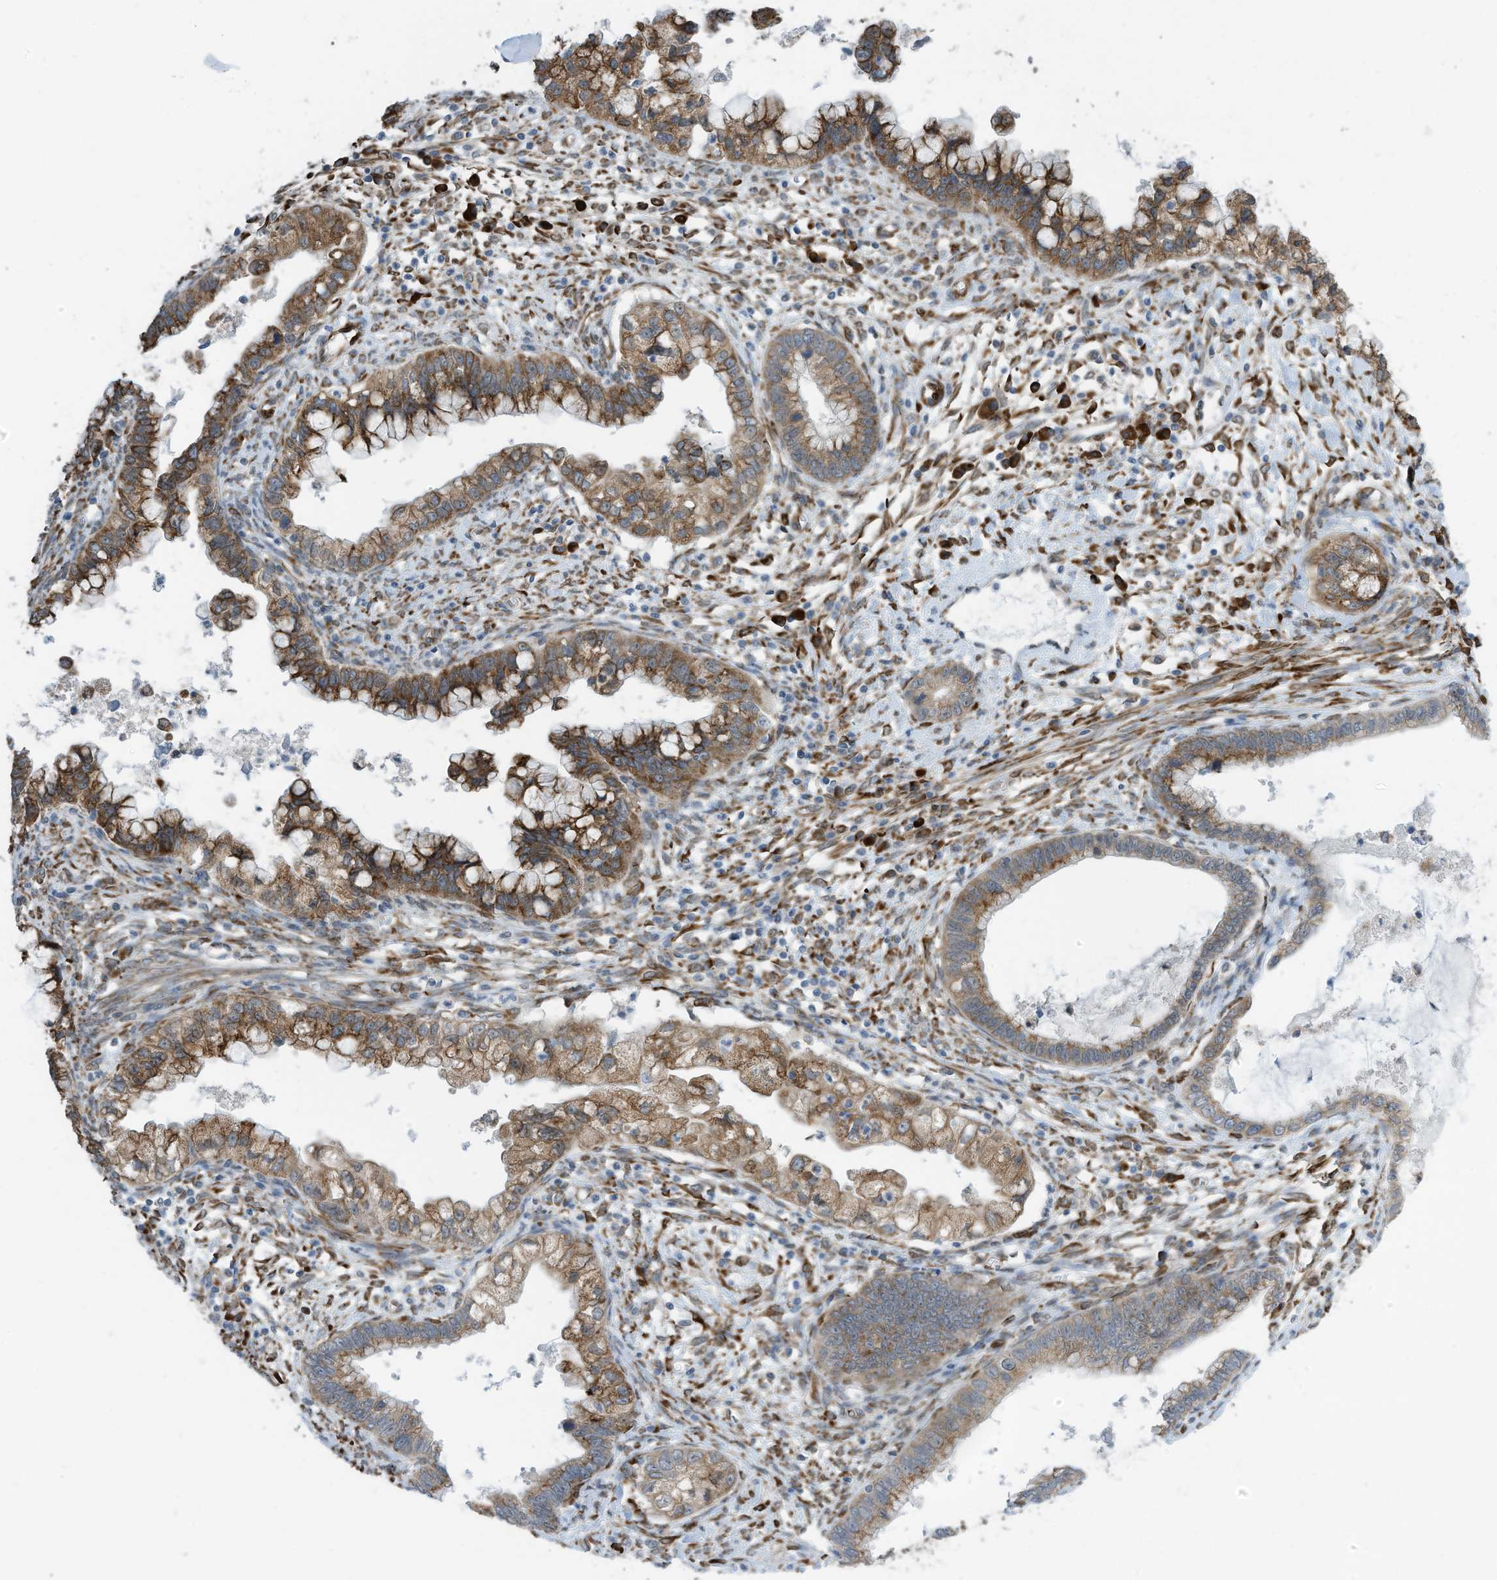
{"staining": {"intensity": "moderate", "quantity": ">75%", "location": "cytoplasmic/membranous"}, "tissue": "cervical cancer", "cell_type": "Tumor cells", "image_type": "cancer", "snomed": [{"axis": "morphology", "description": "Adenocarcinoma, NOS"}, {"axis": "topography", "description": "Cervix"}], "caption": "There is medium levels of moderate cytoplasmic/membranous positivity in tumor cells of cervical cancer (adenocarcinoma), as demonstrated by immunohistochemical staining (brown color).", "gene": "ZBTB45", "patient": {"sex": "female", "age": 44}}